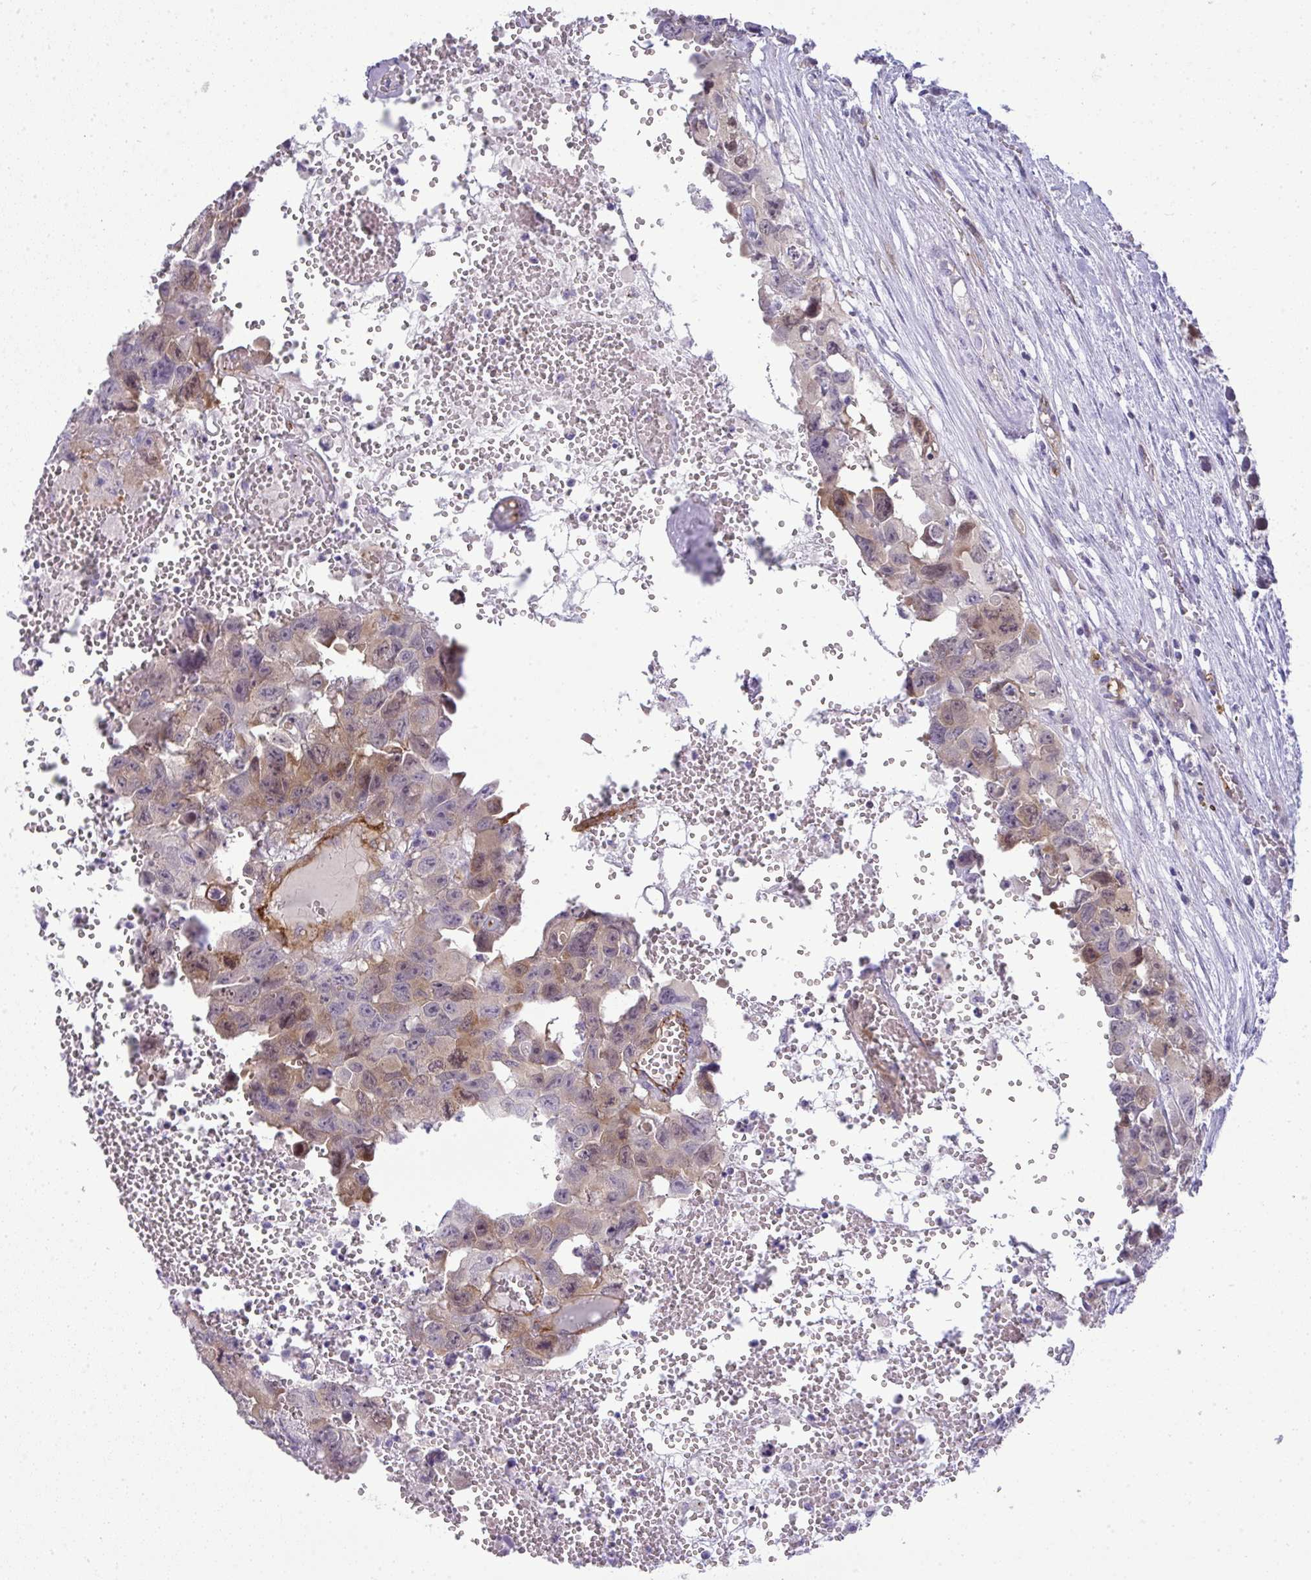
{"staining": {"intensity": "weak", "quantity": "<25%", "location": "cytoplasmic/membranous"}, "tissue": "testis cancer", "cell_type": "Tumor cells", "image_type": "cancer", "snomed": [{"axis": "morphology", "description": "Seminoma, NOS"}, {"axis": "topography", "description": "Testis"}], "caption": "Immunohistochemistry image of human seminoma (testis) stained for a protein (brown), which displays no expression in tumor cells.", "gene": "UBE2S", "patient": {"sex": "male", "age": 26}}